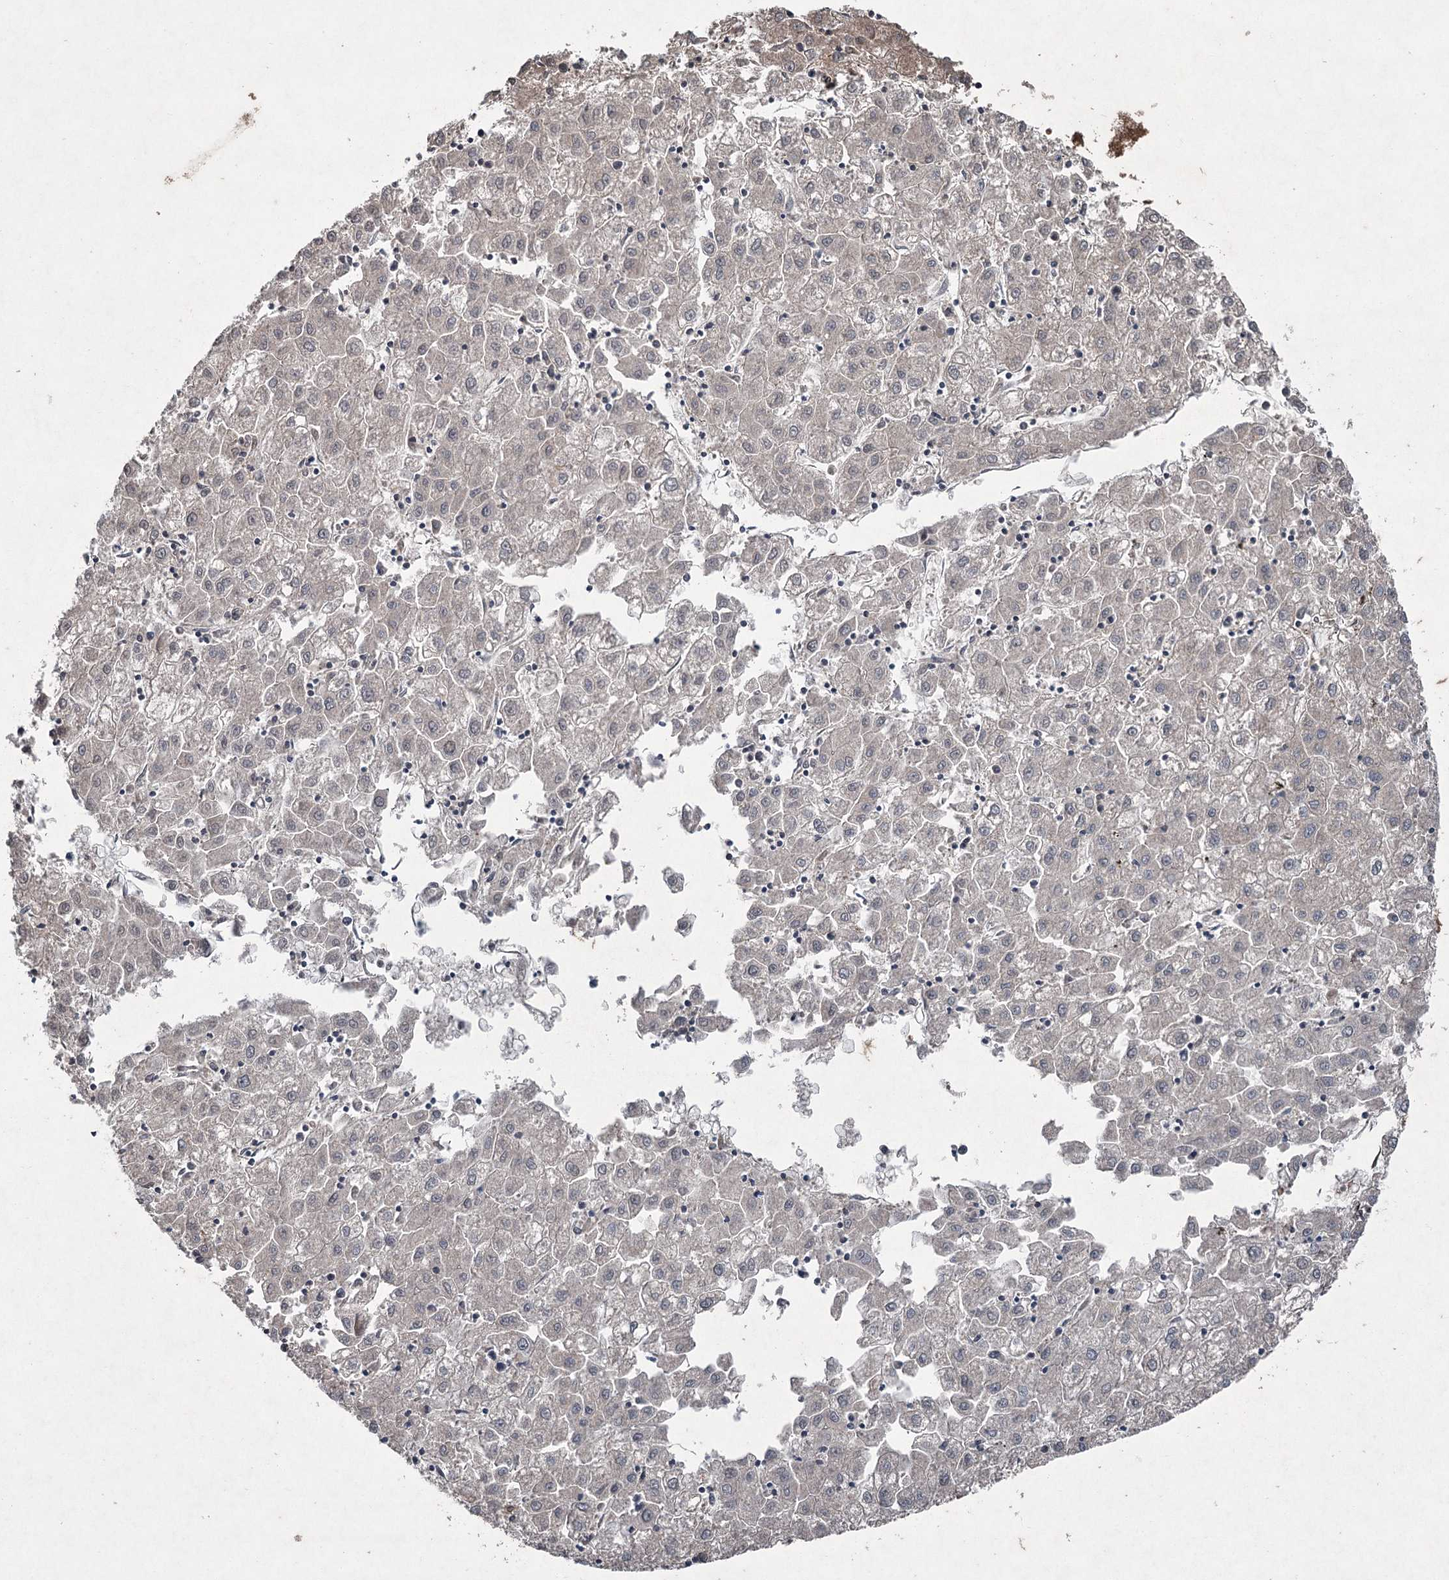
{"staining": {"intensity": "negative", "quantity": "none", "location": "none"}, "tissue": "liver cancer", "cell_type": "Tumor cells", "image_type": "cancer", "snomed": [{"axis": "morphology", "description": "Carcinoma, Hepatocellular, NOS"}, {"axis": "topography", "description": "Liver"}], "caption": "Immunohistochemical staining of human liver cancer (hepatocellular carcinoma) reveals no significant expression in tumor cells.", "gene": "PGLYRP2", "patient": {"sex": "male", "age": 72}}